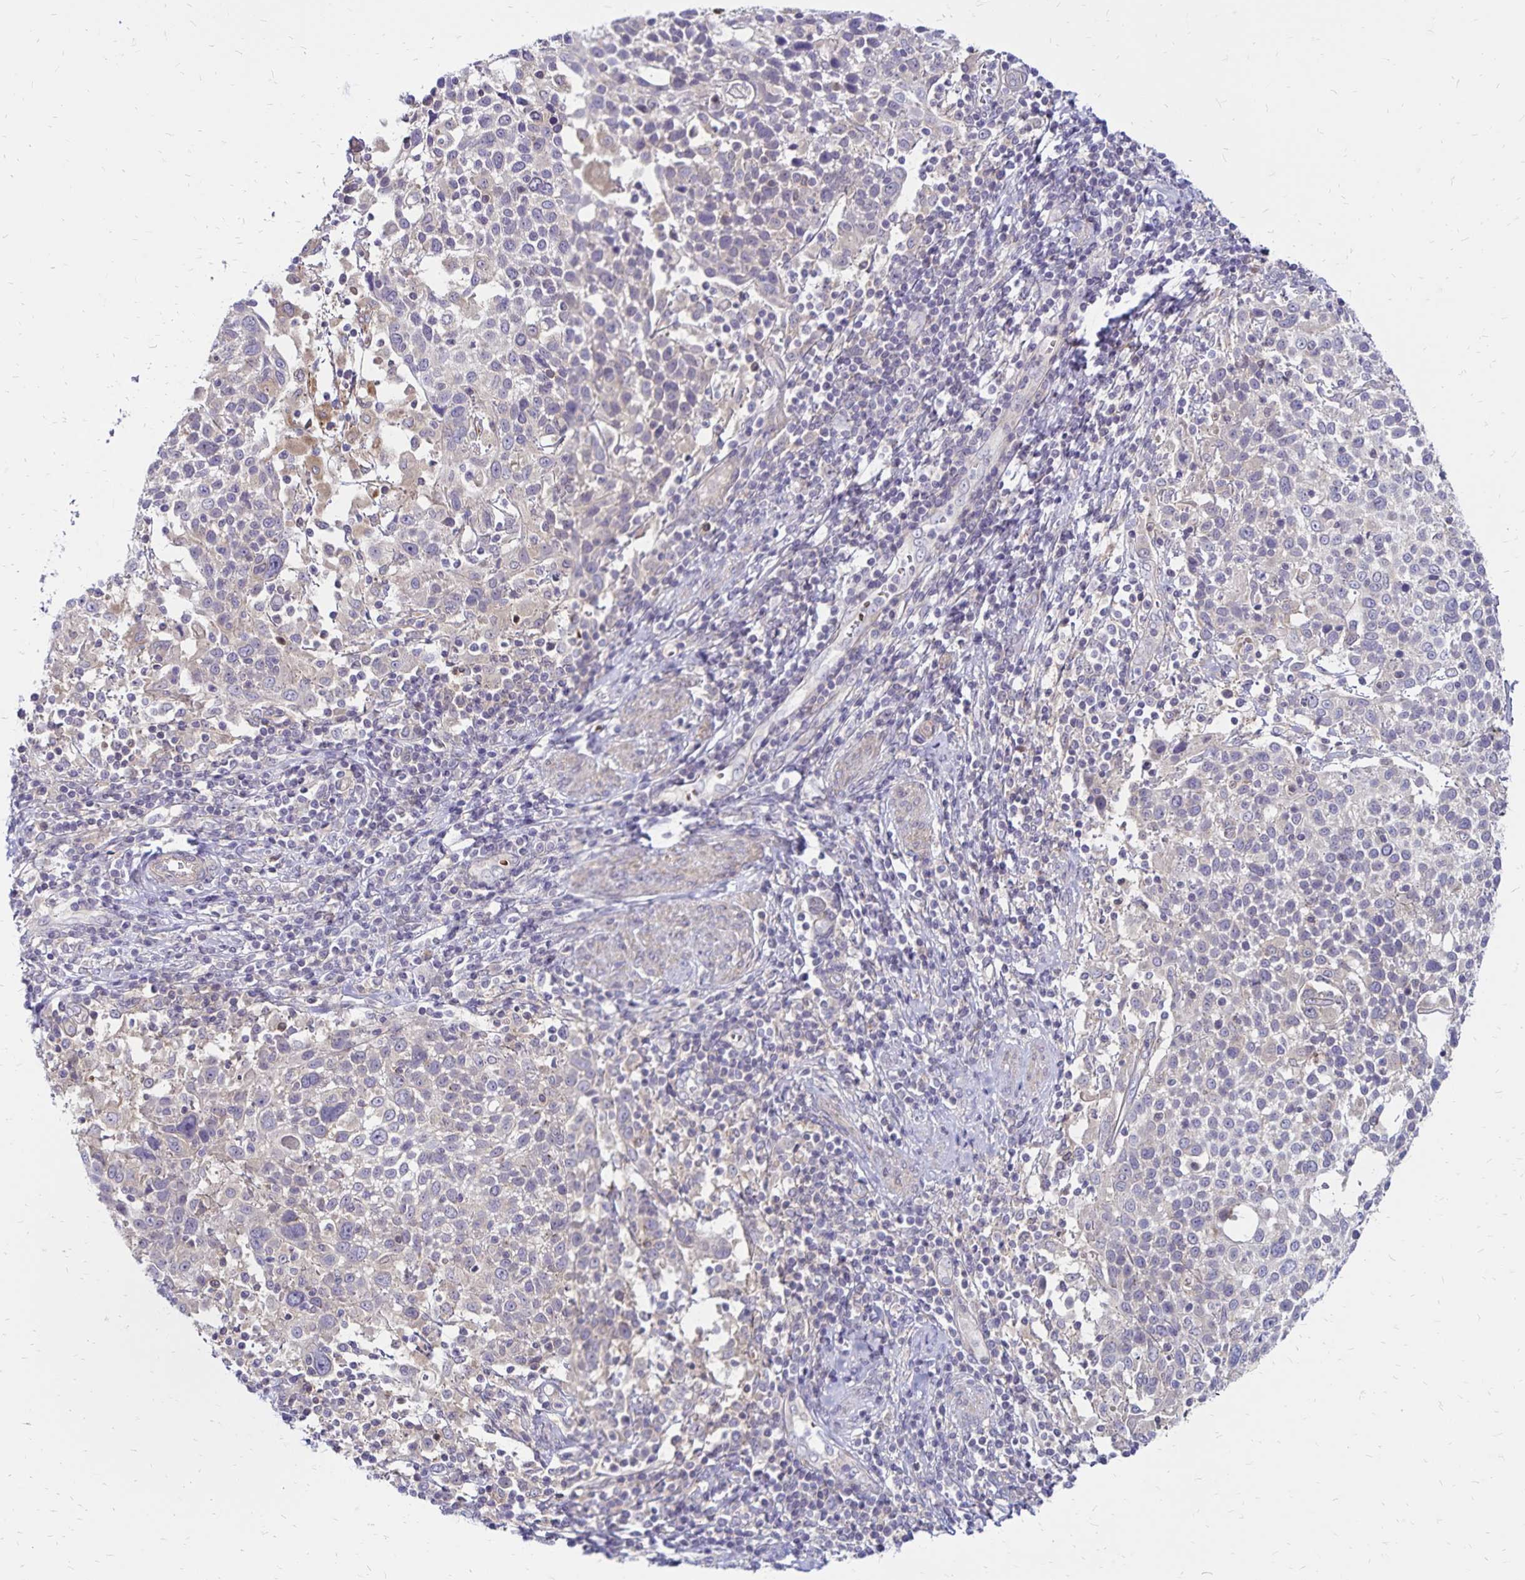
{"staining": {"intensity": "negative", "quantity": "none", "location": "none"}, "tissue": "cervical cancer", "cell_type": "Tumor cells", "image_type": "cancer", "snomed": [{"axis": "morphology", "description": "Squamous cell carcinoma, NOS"}, {"axis": "topography", "description": "Cervix"}], "caption": "Immunohistochemistry micrograph of neoplastic tissue: human cervical cancer (squamous cell carcinoma) stained with DAB (3,3'-diaminobenzidine) exhibits no significant protein staining in tumor cells.", "gene": "FSD1", "patient": {"sex": "female", "age": 61}}